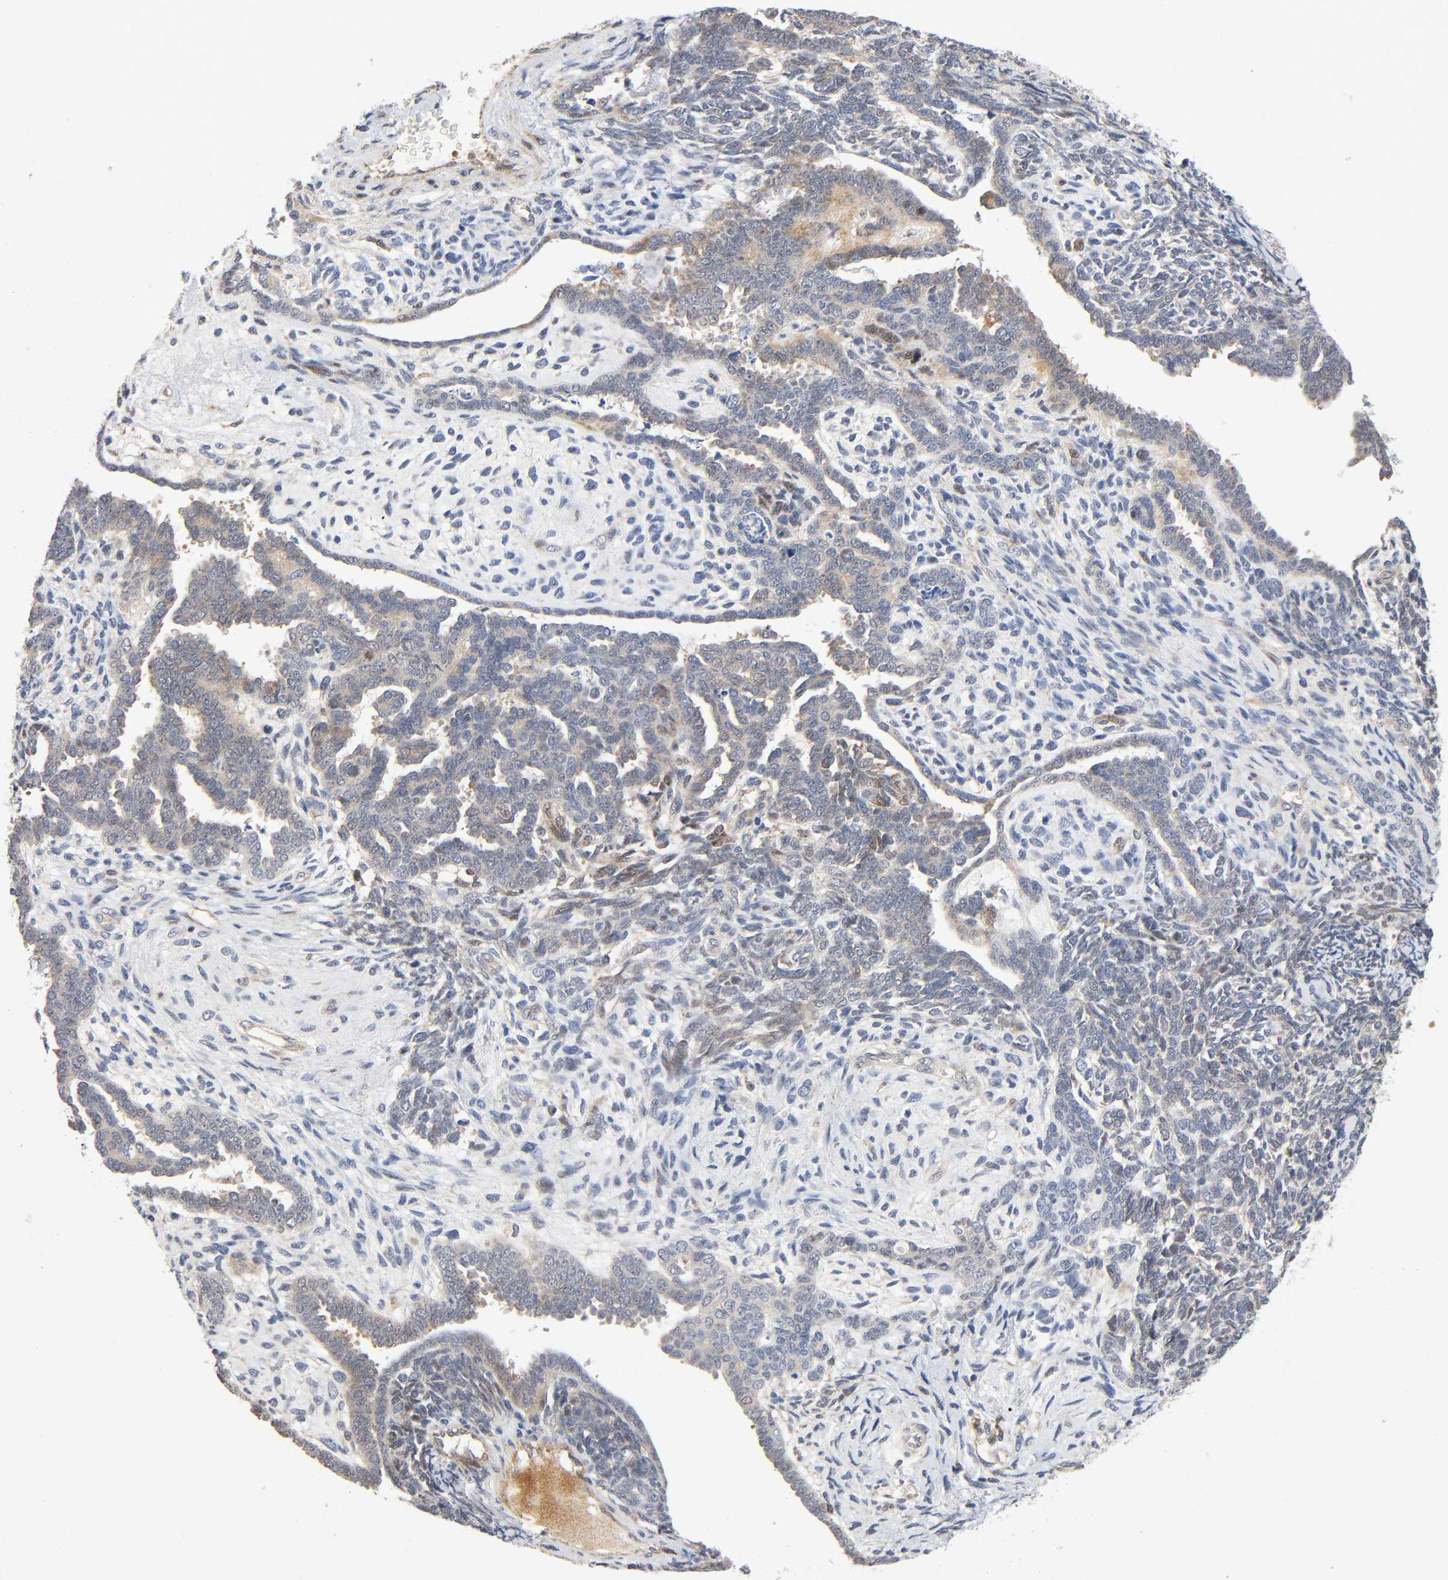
{"staining": {"intensity": "weak", "quantity": "25%-75%", "location": "cytoplasmic/membranous"}, "tissue": "endometrial cancer", "cell_type": "Tumor cells", "image_type": "cancer", "snomed": [{"axis": "morphology", "description": "Neoplasm, malignant, NOS"}, {"axis": "topography", "description": "Endometrium"}], "caption": "Immunohistochemistry (DAB) staining of endometrial cancer demonstrates weak cytoplasmic/membranous protein positivity in about 25%-75% of tumor cells.", "gene": "CASP9", "patient": {"sex": "female", "age": 74}}